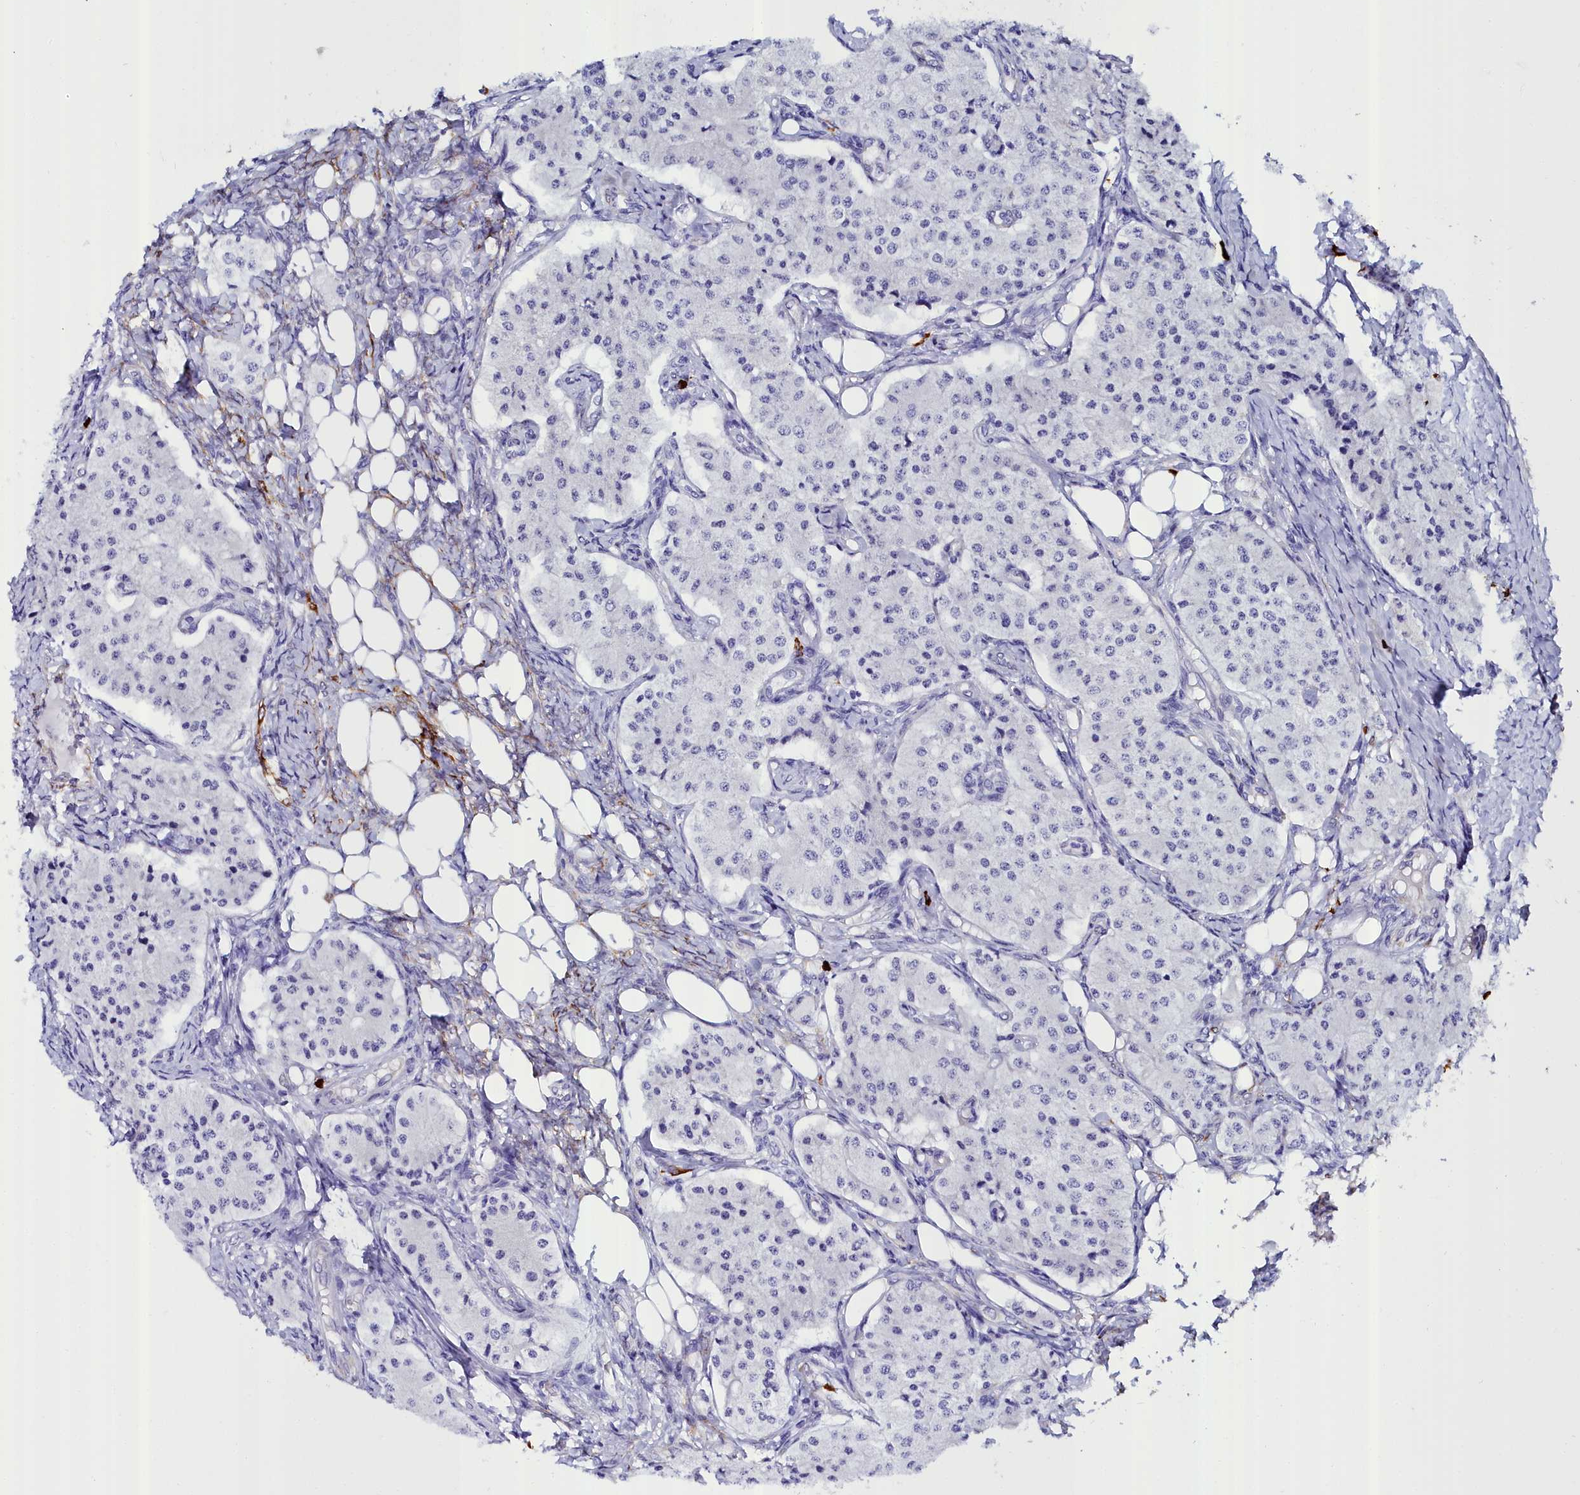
{"staining": {"intensity": "negative", "quantity": "none", "location": "none"}, "tissue": "carcinoid", "cell_type": "Tumor cells", "image_type": "cancer", "snomed": [{"axis": "morphology", "description": "Carcinoid, malignant, NOS"}, {"axis": "topography", "description": "Colon"}], "caption": "A high-resolution photomicrograph shows immunohistochemistry (IHC) staining of carcinoid, which demonstrates no significant positivity in tumor cells.", "gene": "TXNDC5", "patient": {"sex": "female", "age": 52}}